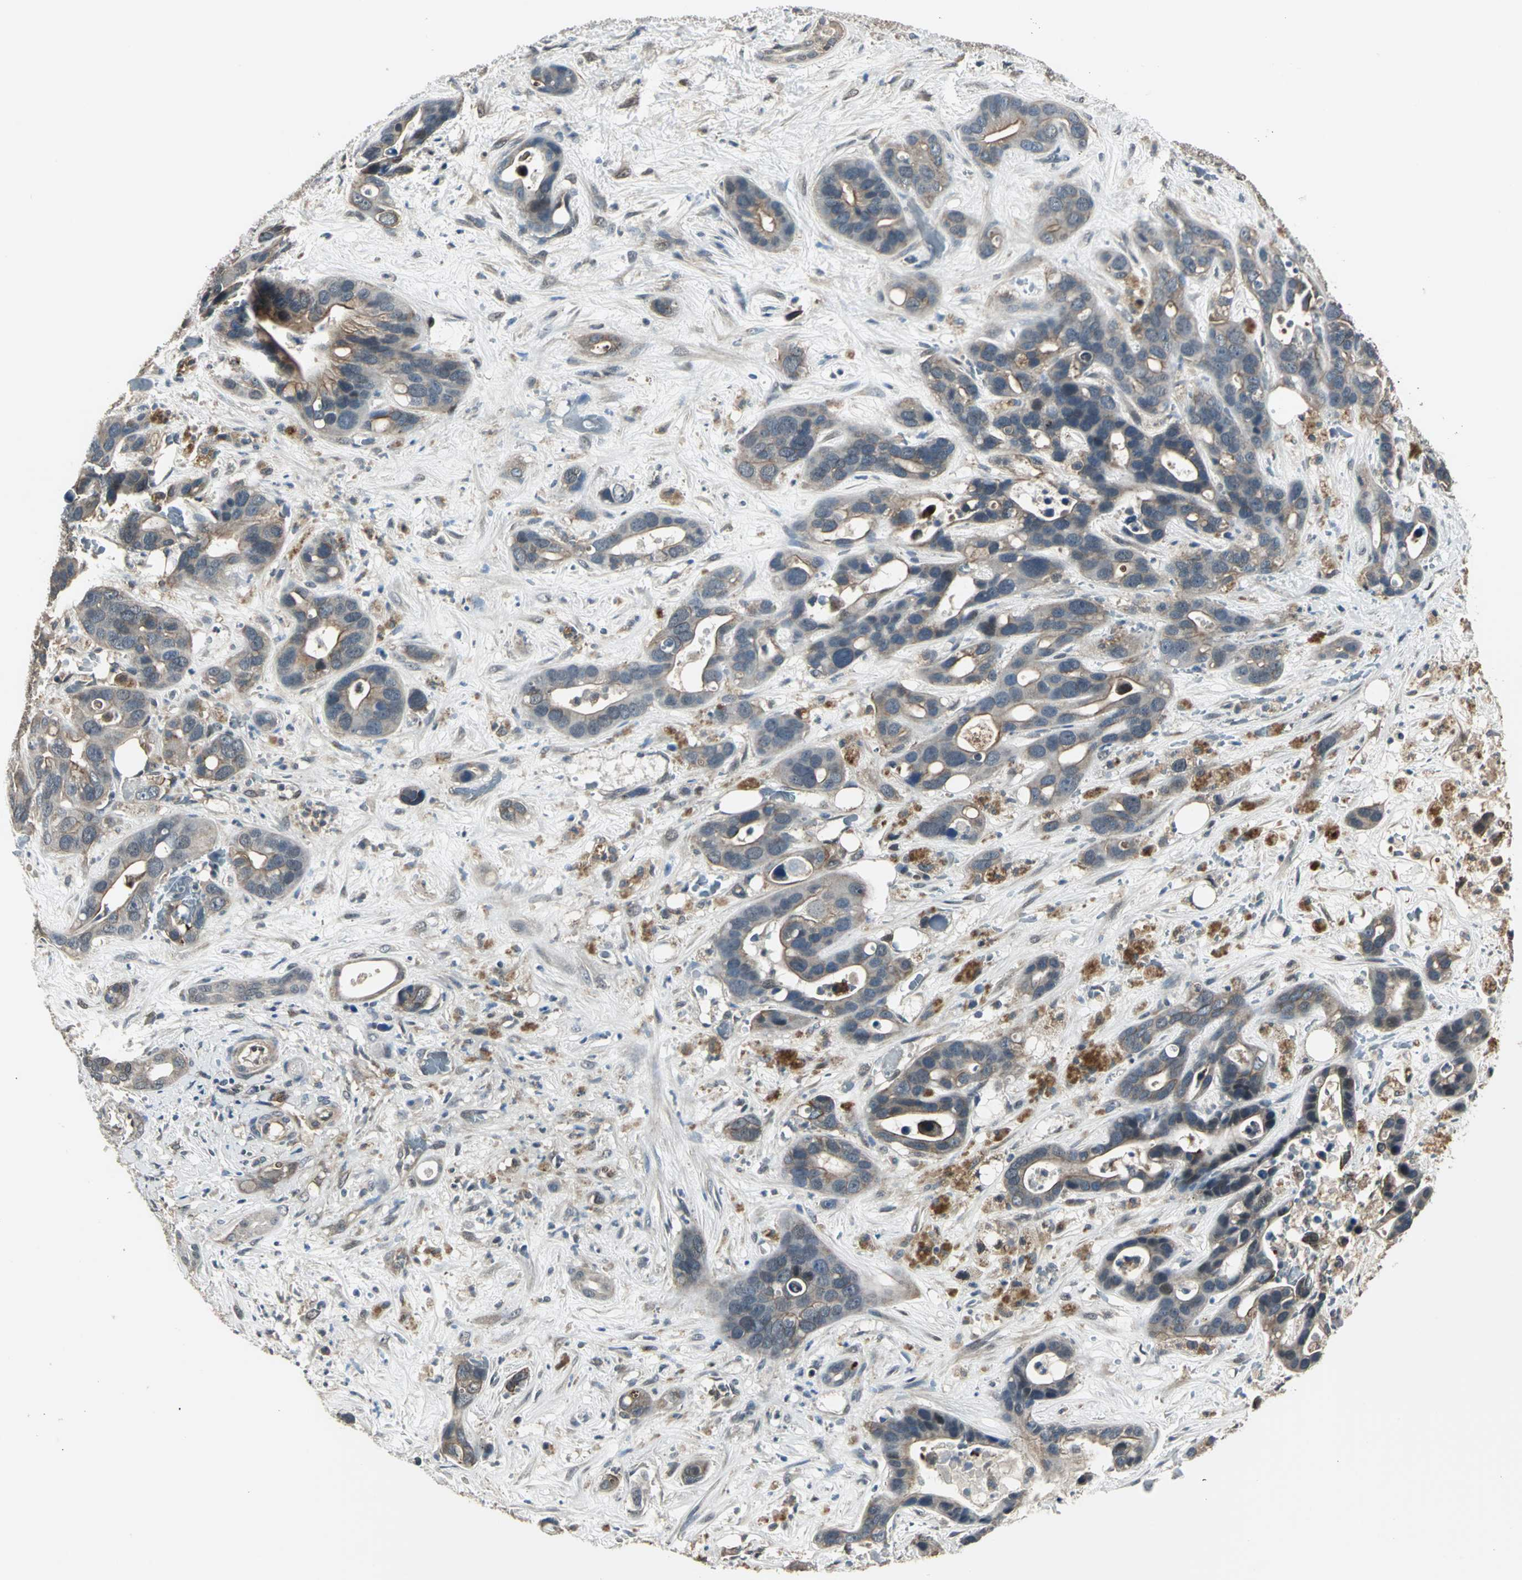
{"staining": {"intensity": "moderate", "quantity": ">75%", "location": "cytoplasmic/membranous"}, "tissue": "liver cancer", "cell_type": "Tumor cells", "image_type": "cancer", "snomed": [{"axis": "morphology", "description": "Cholangiocarcinoma"}, {"axis": "topography", "description": "Liver"}], "caption": "Brown immunohistochemical staining in cholangiocarcinoma (liver) reveals moderate cytoplasmic/membranous expression in about >75% of tumor cells. (Brightfield microscopy of DAB IHC at high magnification).", "gene": "PFDN1", "patient": {"sex": "female", "age": 65}}